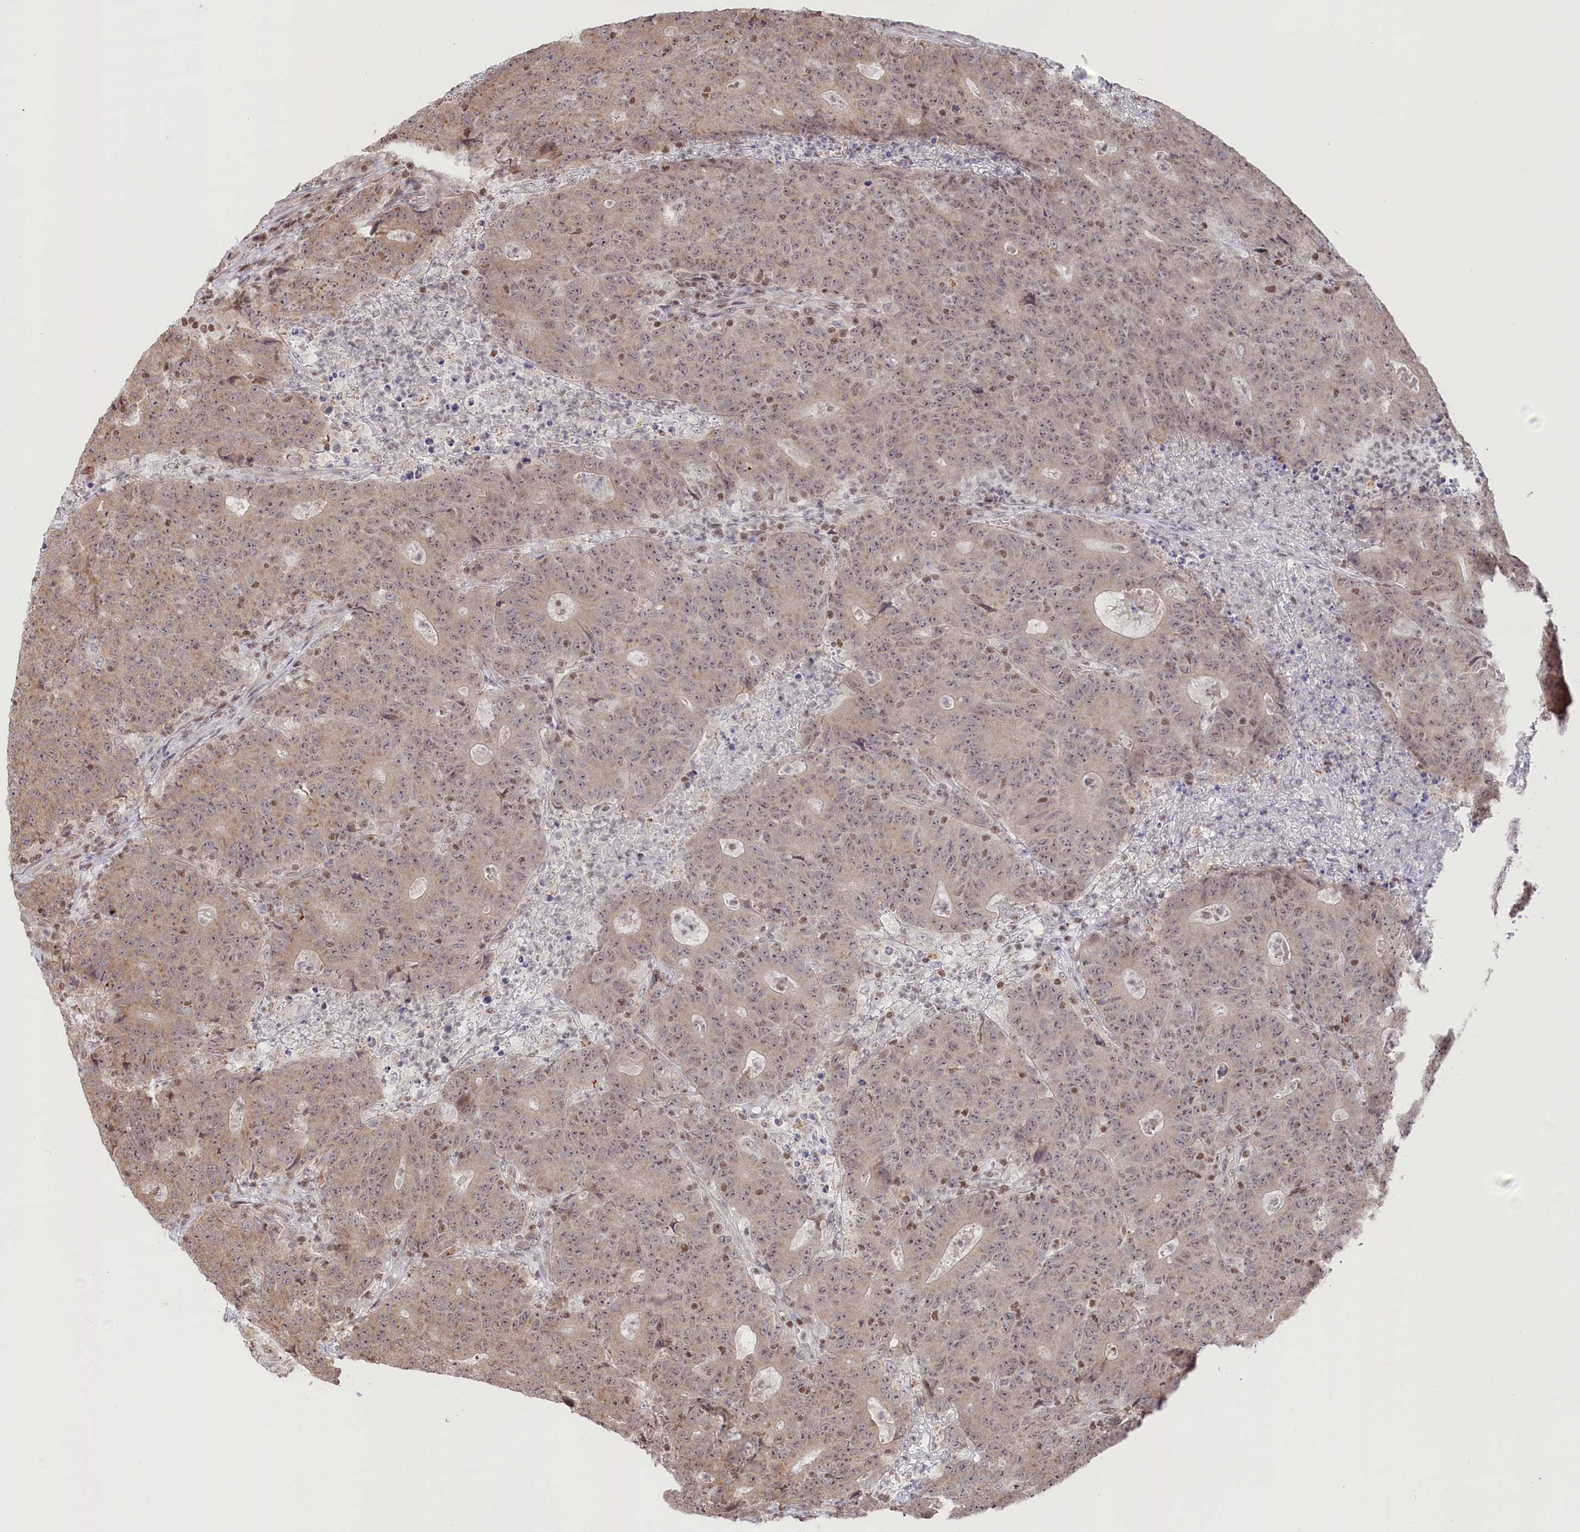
{"staining": {"intensity": "weak", "quantity": "25%-75%", "location": "nuclear"}, "tissue": "colorectal cancer", "cell_type": "Tumor cells", "image_type": "cancer", "snomed": [{"axis": "morphology", "description": "Adenocarcinoma, NOS"}, {"axis": "topography", "description": "Colon"}], "caption": "The image demonstrates immunohistochemical staining of adenocarcinoma (colorectal). There is weak nuclear staining is present in about 25%-75% of tumor cells. Using DAB (3,3'-diaminobenzidine) (brown) and hematoxylin (blue) stains, captured at high magnification using brightfield microscopy.", "gene": "CGGBP1", "patient": {"sex": "female", "age": 75}}